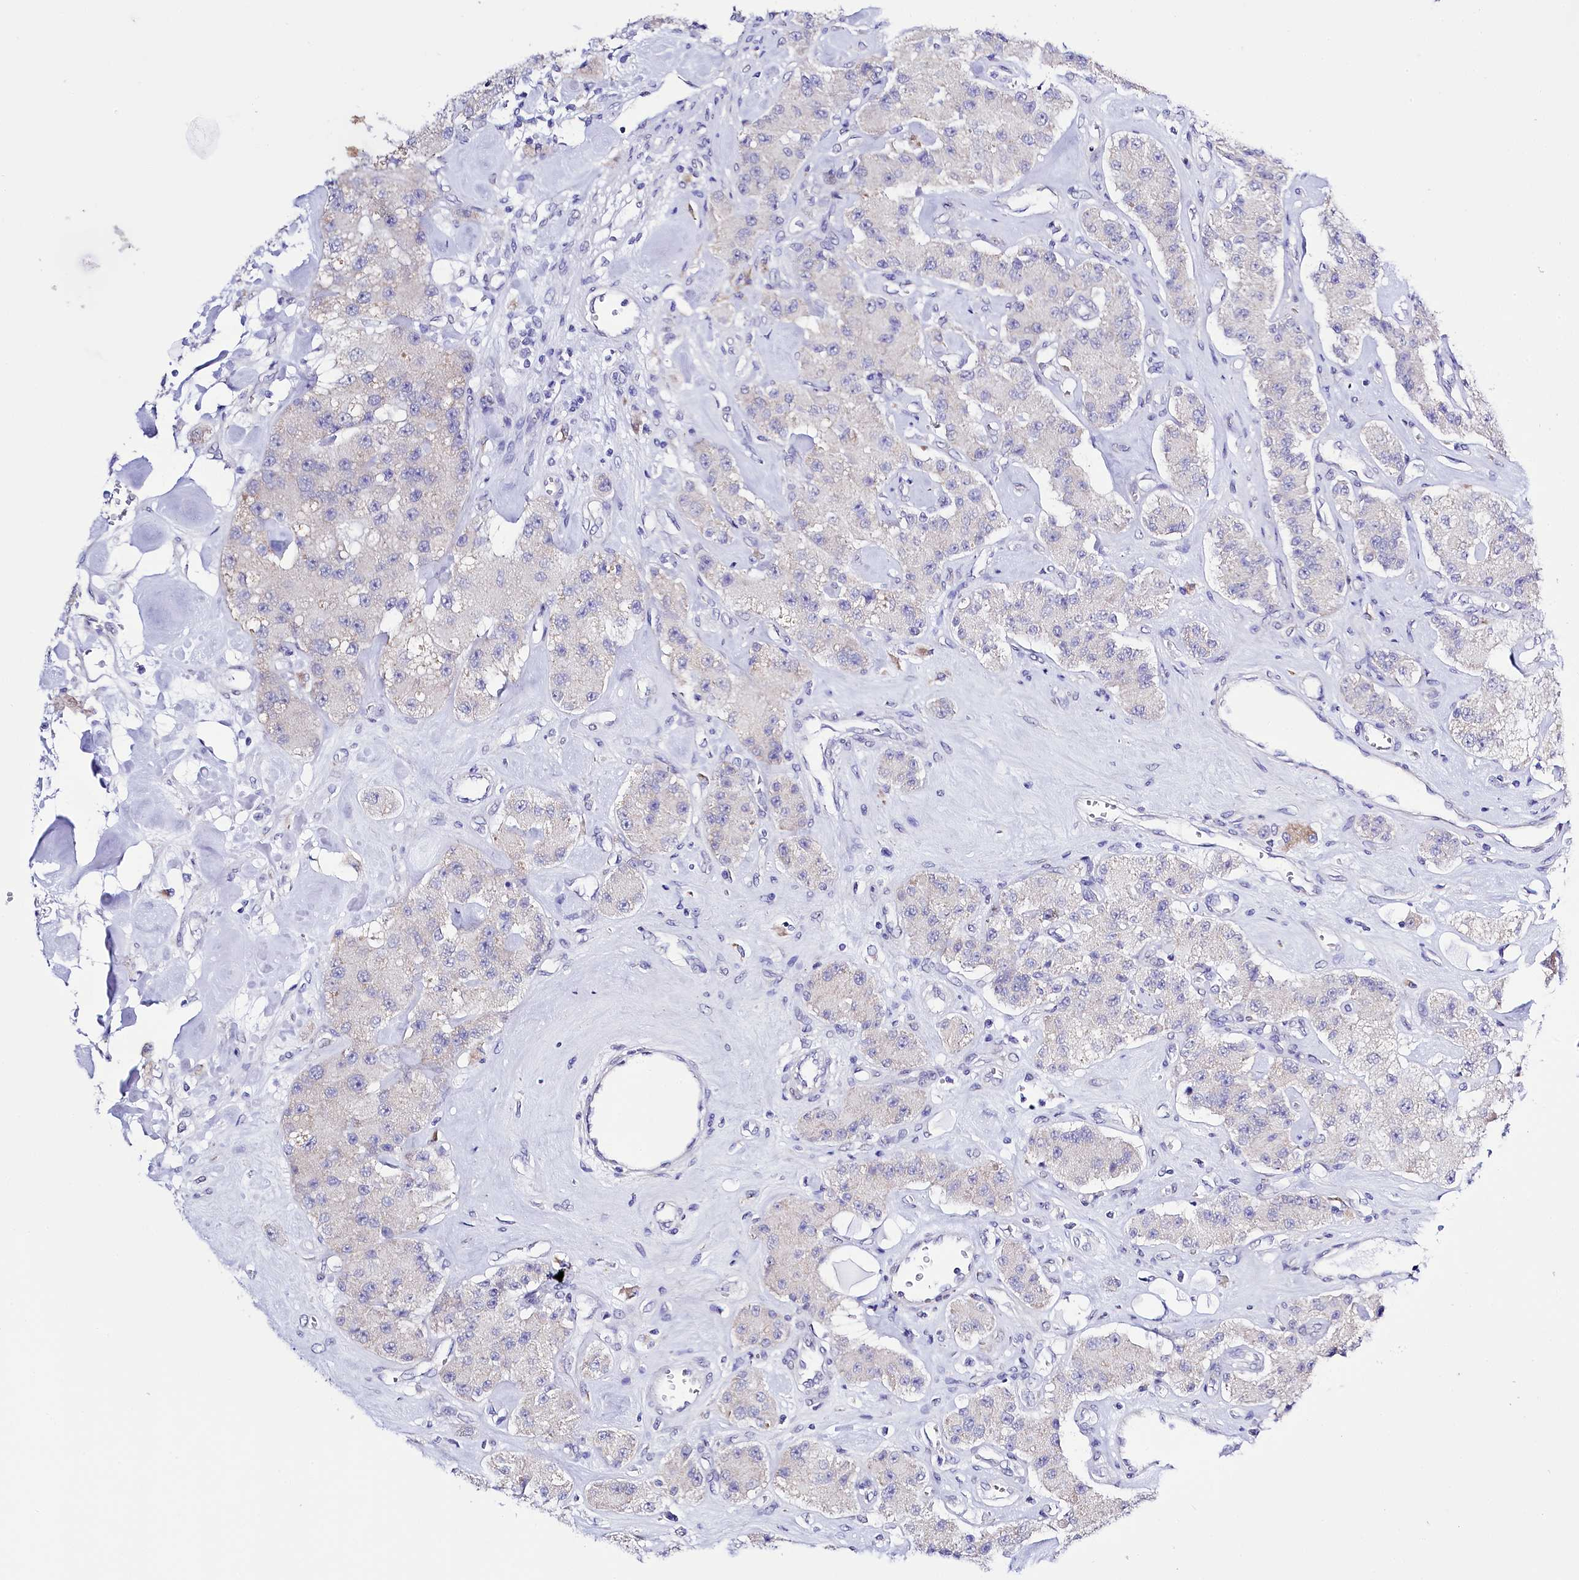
{"staining": {"intensity": "negative", "quantity": "none", "location": "none"}, "tissue": "carcinoid", "cell_type": "Tumor cells", "image_type": "cancer", "snomed": [{"axis": "morphology", "description": "Carcinoid, malignant, NOS"}, {"axis": "topography", "description": "Pancreas"}], "caption": "Immunohistochemical staining of carcinoid shows no significant expression in tumor cells. (DAB immunohistochemistry visualized using brightfield microscopy, high magnification).", "gene": "SPATS2", "patient": {"sex": "male", "age": 41}}